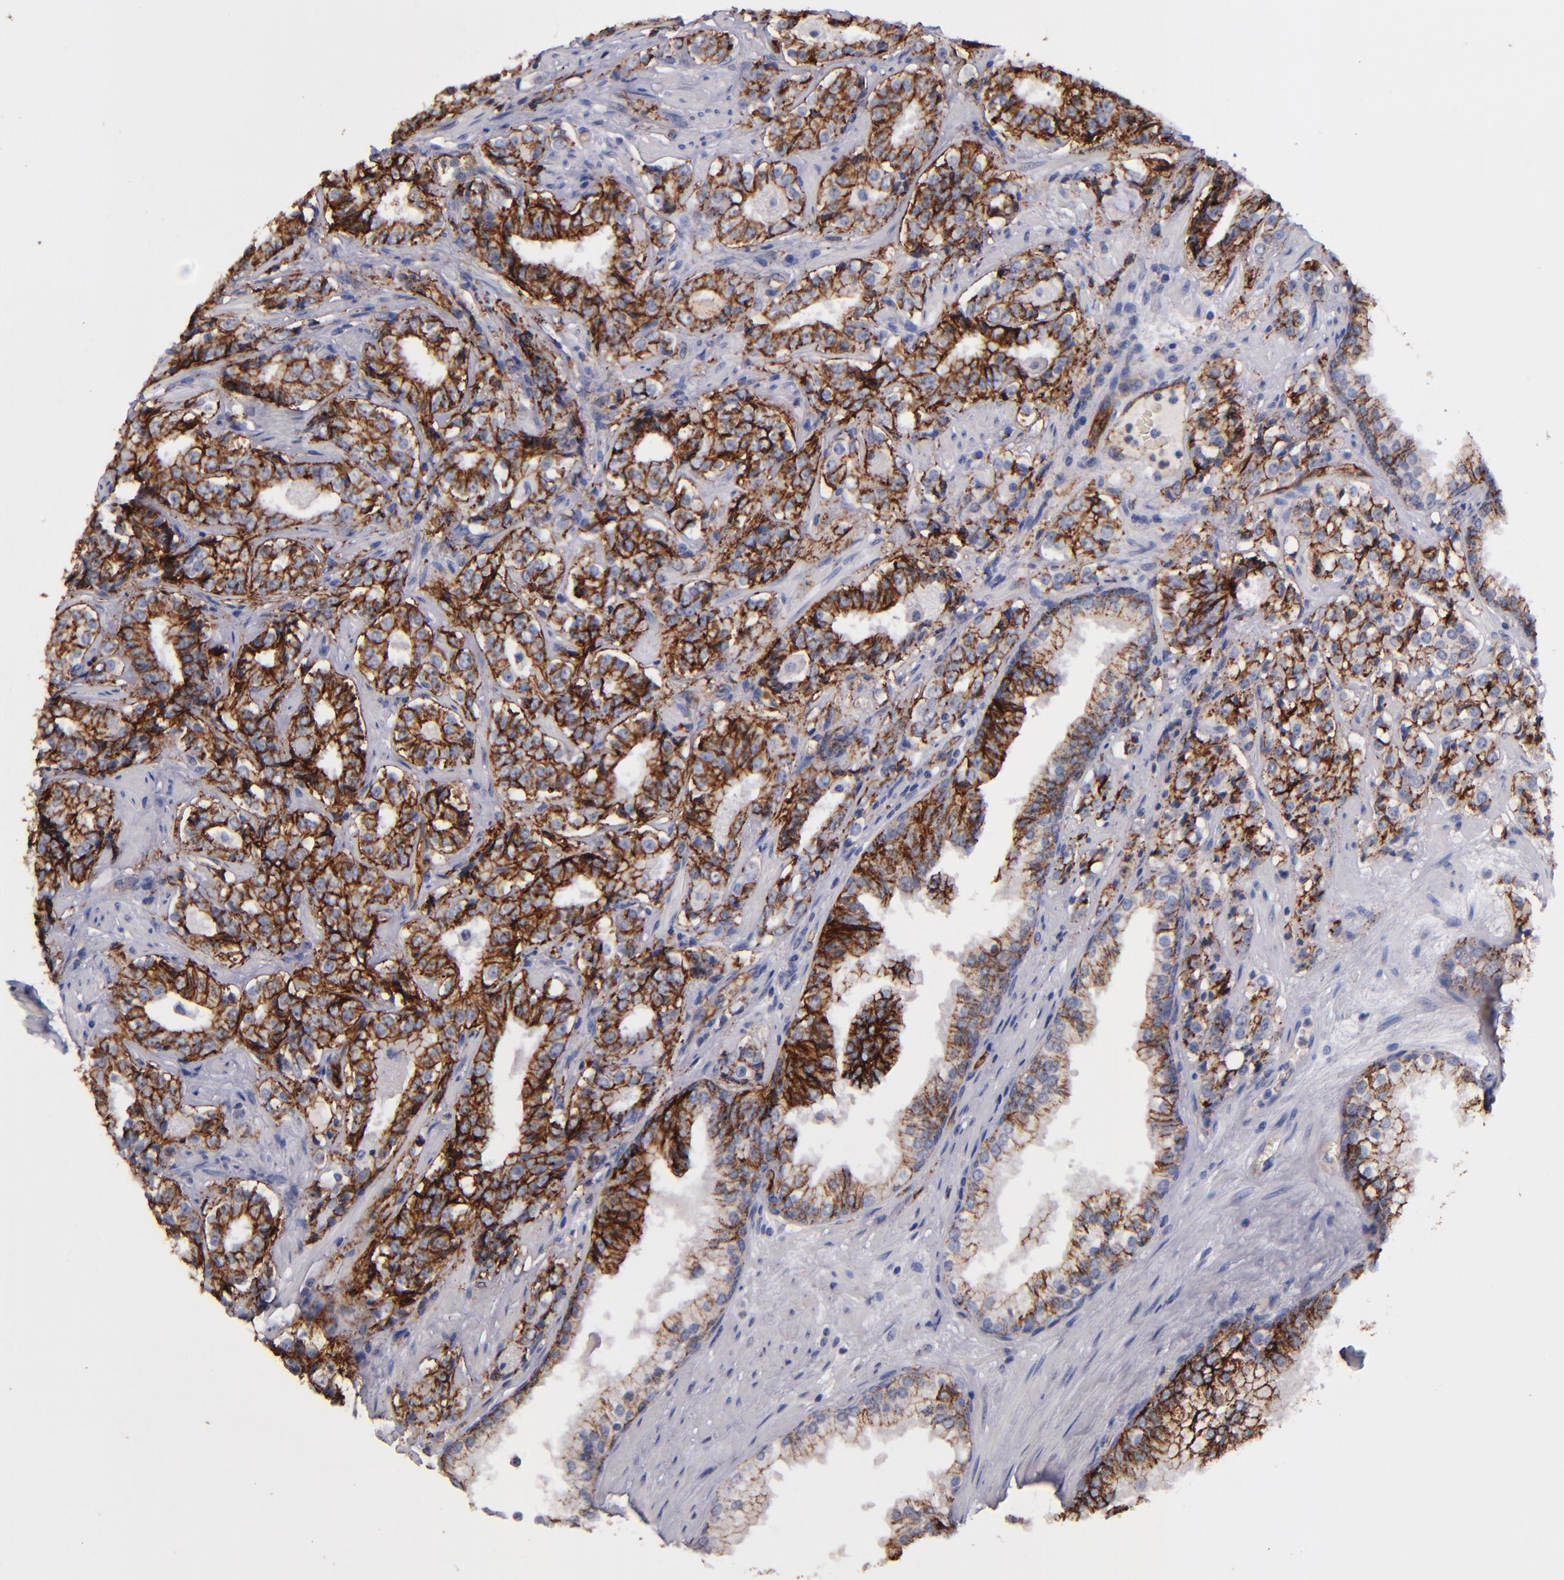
{"staining": {"intensity": "strong", "quantity": ">75%", "location": "cytoplasmic/membranous"}, "tissue": "prostate cancer", "cell_type": "Tumor cells", "image_type": "cancer", "snomed": [{"axis": "morphology", "description": "Adenocarcinoma, Medium grade"}, {"axis": "topography", "description": "Prostate"}], "caption": "Immunohistochemical staining of prostate adenocarcinoma (medium-grade) demonstrates strong cytoplasmic/membranous protein staining in about >75% of tumor cells.", "gene": "CLDN5", "patient": {"sex": "male", "age": 60}}